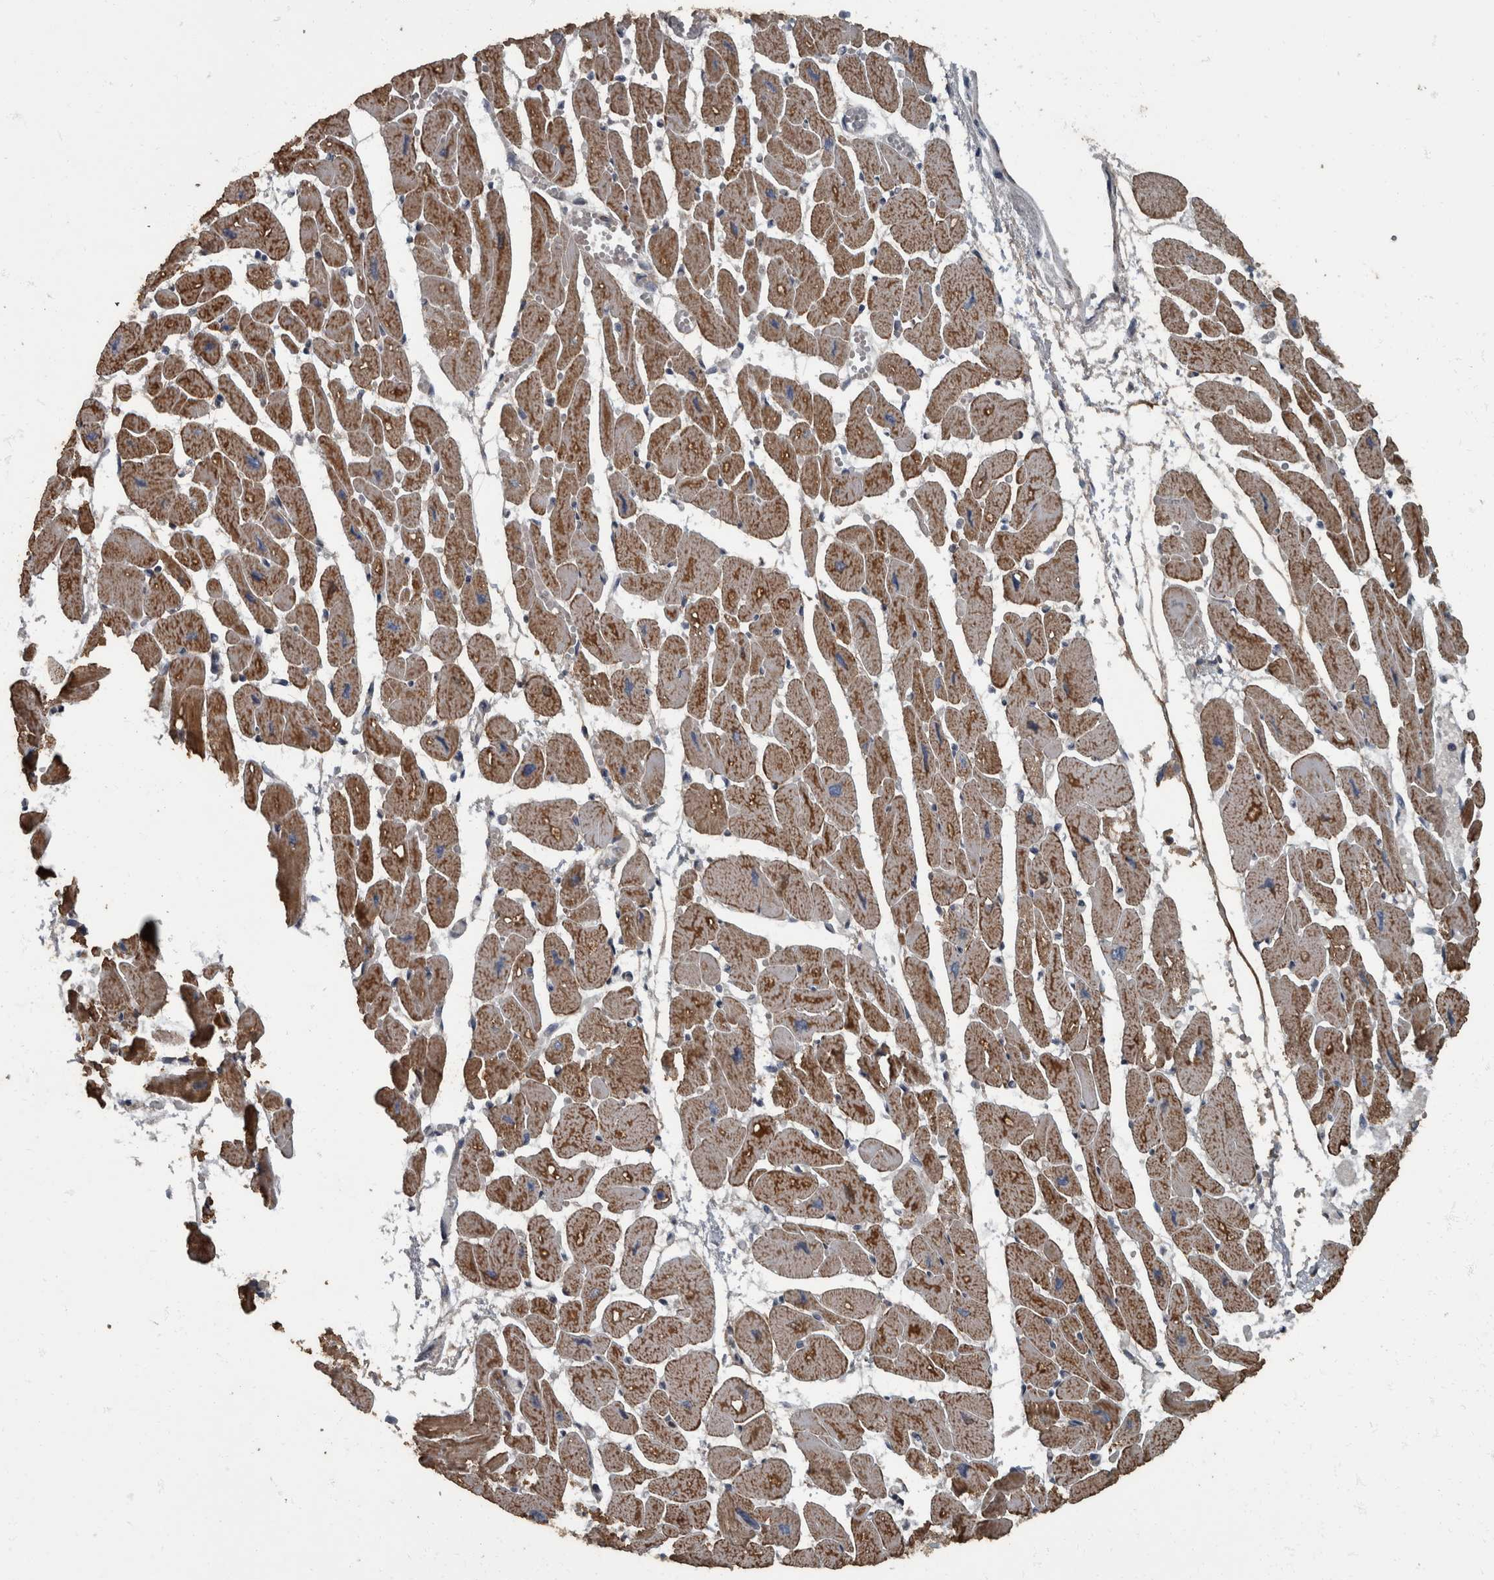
{"staining": {"intensity": "moderate", "quantity": ">75%", "location": "cytoplasmic/membranous"}, "tissue": "heart muscle", "cell_type": "Cardiomyocytes", "image_type": "normal", "snomed": [{"axis": "morphology", "description": "Normal tissue, NOS"}, {"axis": "topography", "description": "Heart"}], "caption": "An IHC photomicrograph of benign tissue is shown. Protein staining in brown highlights moderate cytoplasmic/membranous positivity in heart muscle within cardiomyocytes.", "gene": "RABGGTB", "patient": {"sex": "female", "age": 54}}